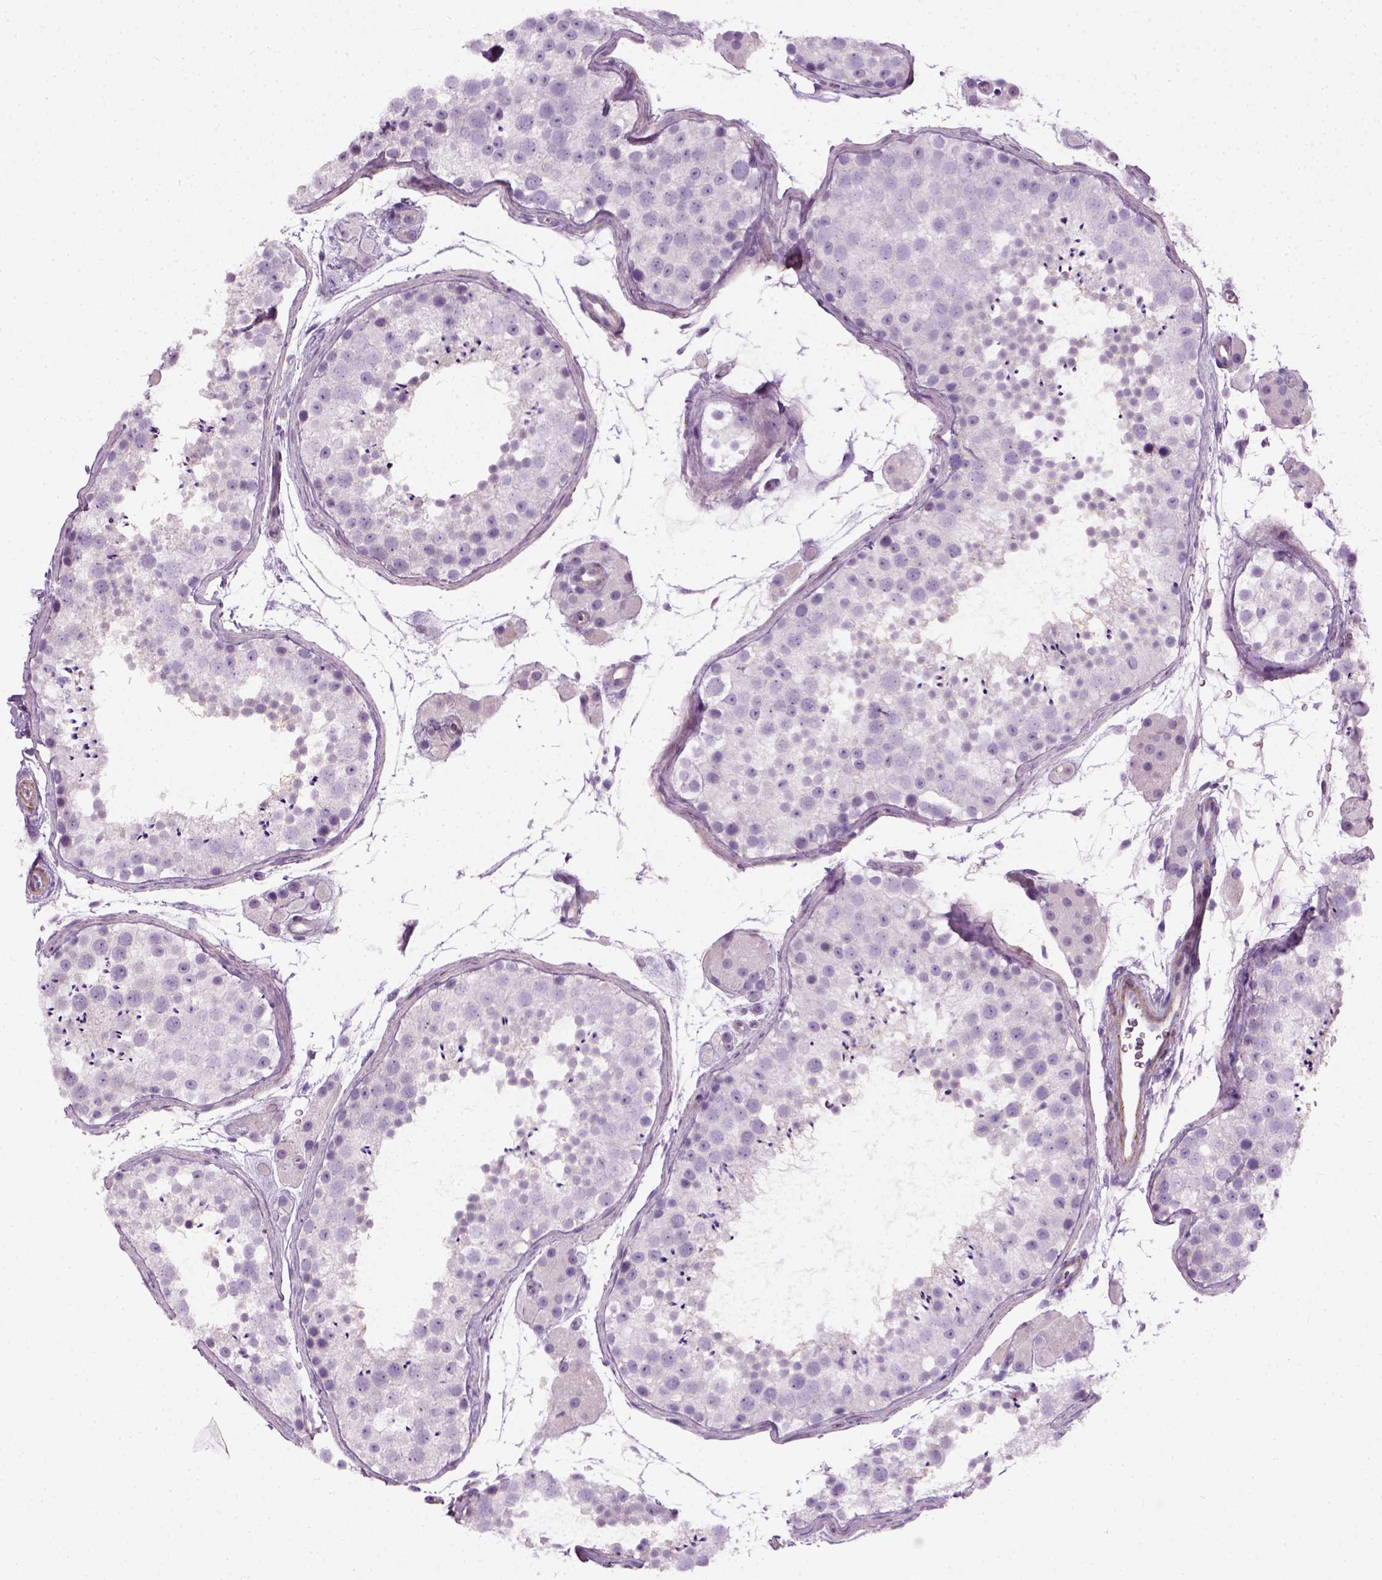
{"staining": {"intensity": "negative", "quantity": "none", "location": "none"}, "tissue": "testis", "cell_type": "Cells in seminiferous ducts", "image_type": "normal", "snomed": [{"axis": "morphology", "description": "Normal tissue, NOS"}, {"axis": "topography", "description": "Testis"}], "caption": "Protein analysis of normal testis exhibits no significant positivity in cells in seminiferous ducts.", "gene": "FAM161A", "patient": {"sex": "male", "age": 41}}